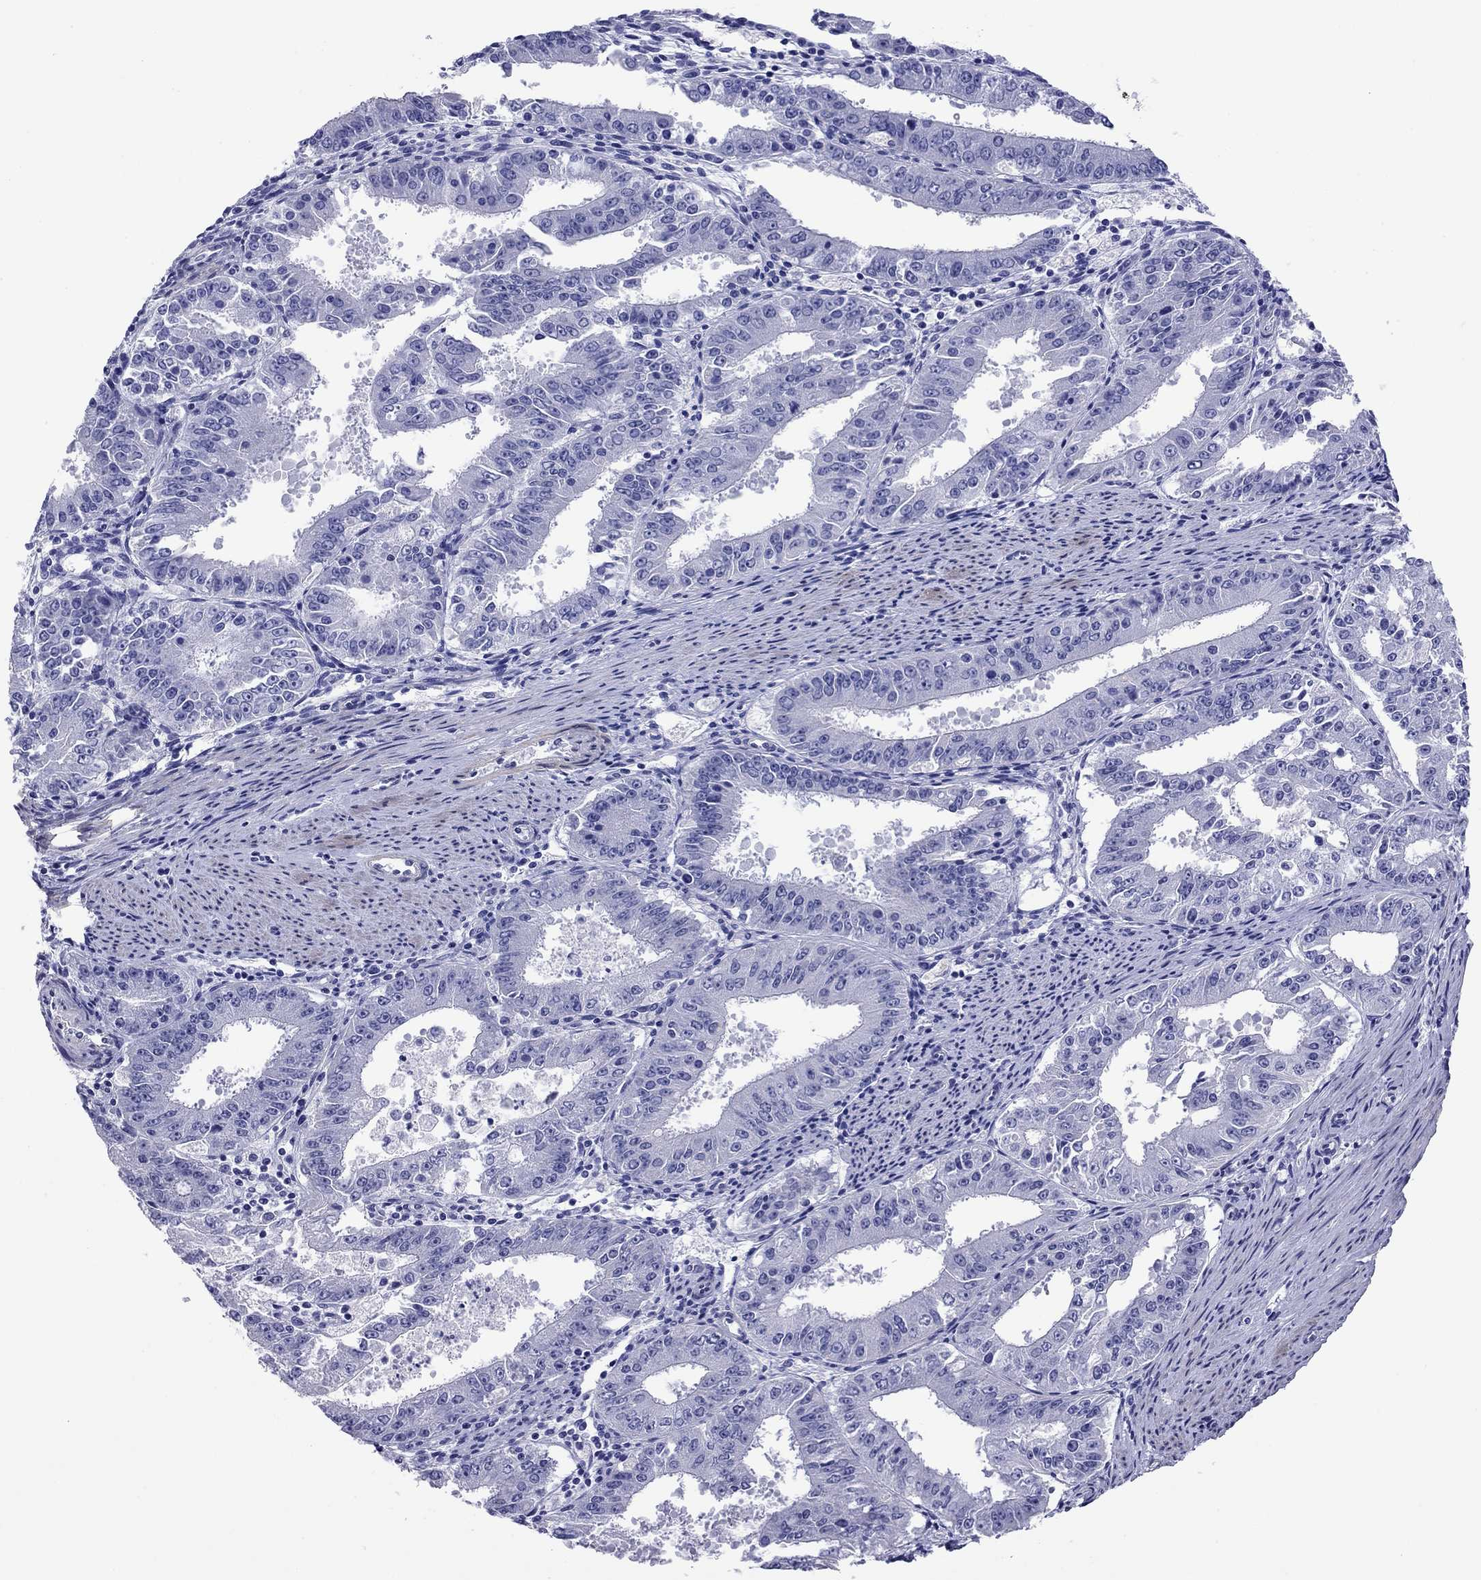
{"staining": {"intensity": "negative", "quantity": "none", "location": "none"}, "tissue": "ovarian cancer", "cell_type": "Tumor cells", "image_type": "cancer", "snomed": [{"axis": "morphology", "description": "Carcinoma, endometroid"}, {"axis": "topography", "description": "Ovary"}], "caption": "Immunohistochemical staining of human ovarian endometroid carcinoma demonstrates no significant staining in tumor cells.", "gene": "KIAA2012", "patient": {"sex": "female", "age": 42}}